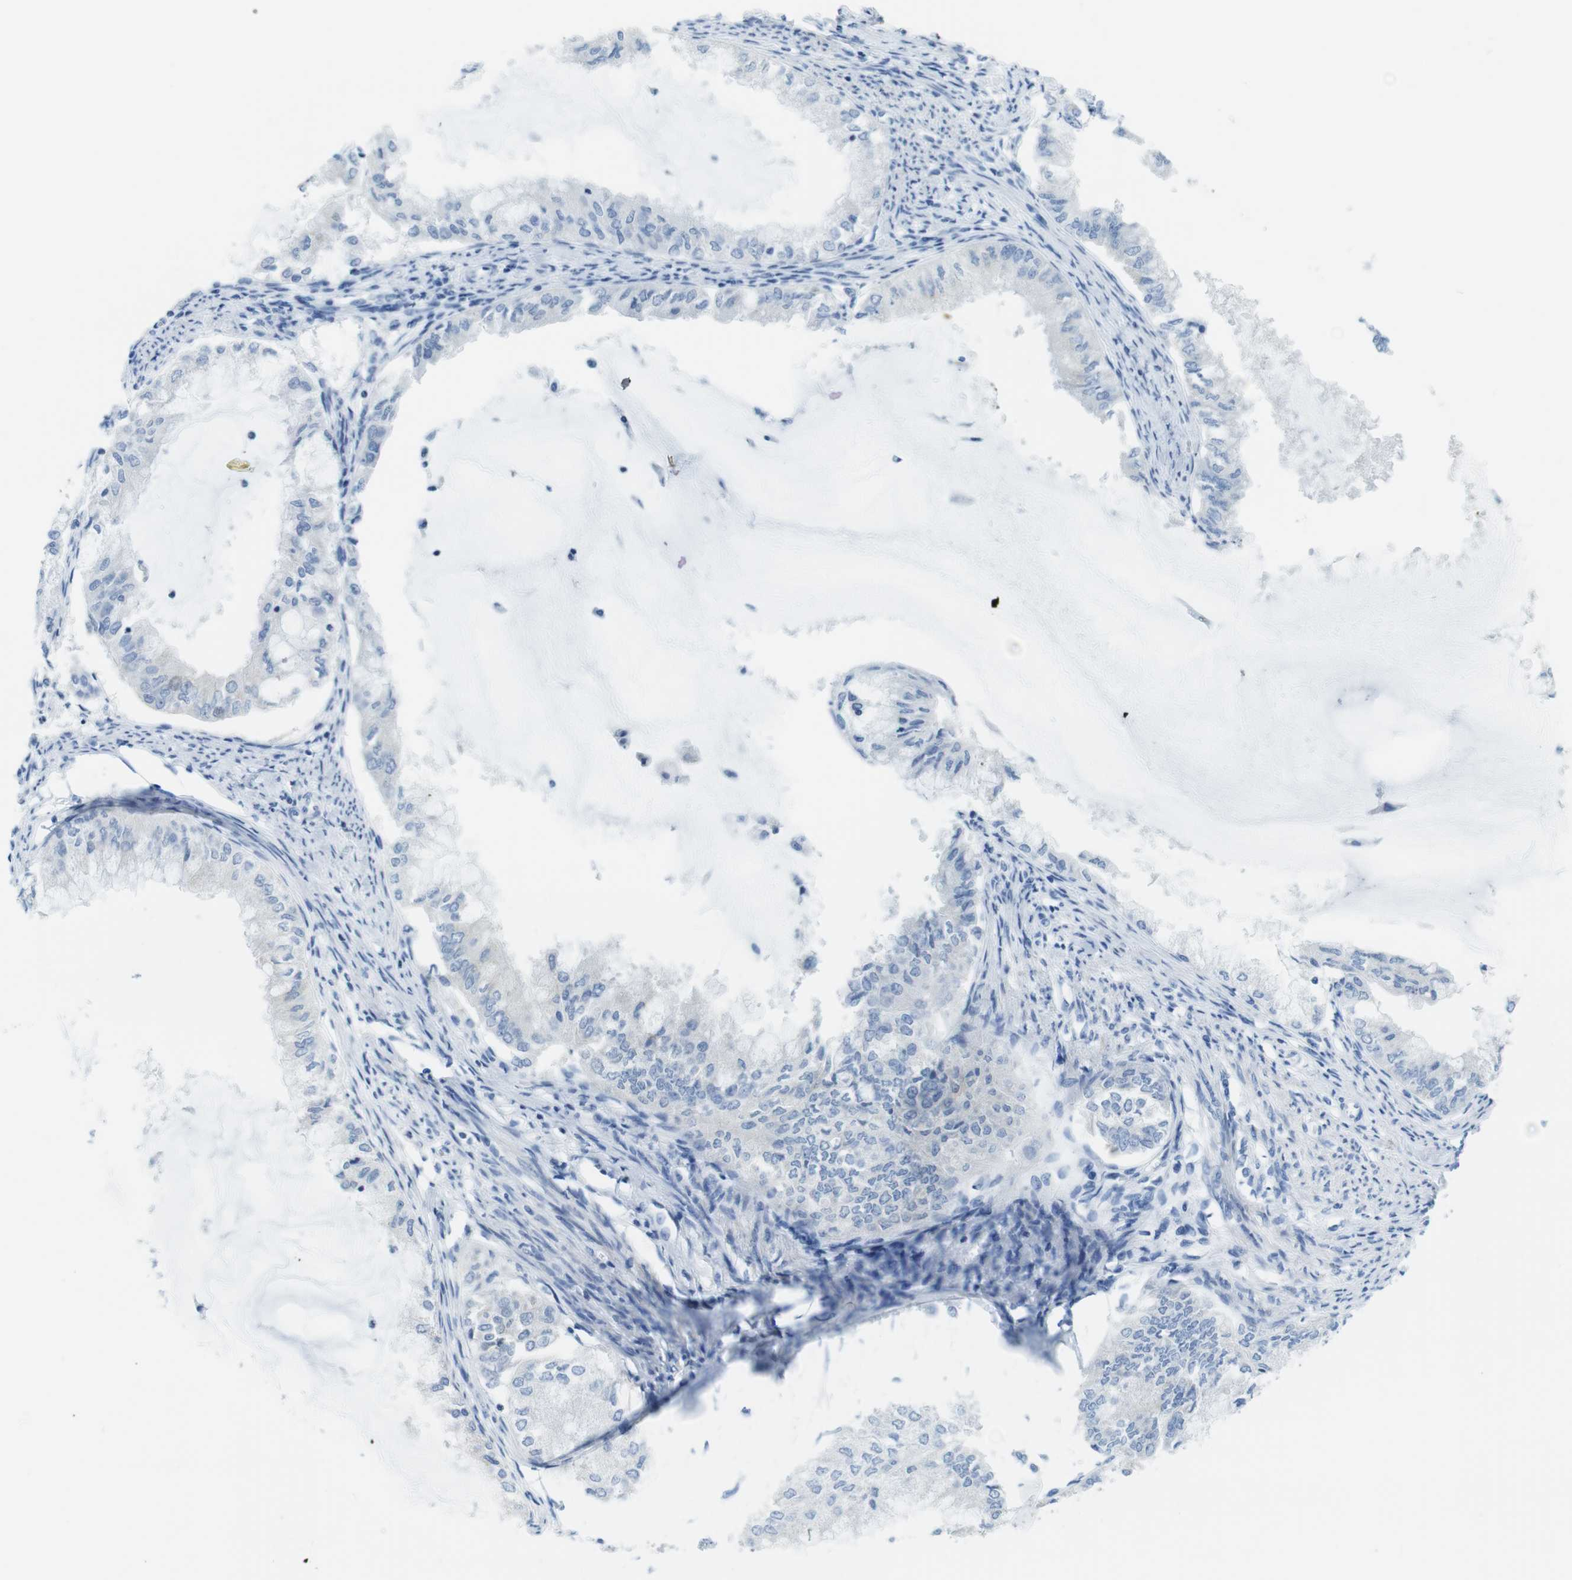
{"staining": {"intensity": "negative", "quantity": "none", "location": "none"}, "tissue": "endometrial cancer", "cell_type": "Tumor cells", "image_type": "cancer", "snomed": [{"axis": "morphology", "description": "Adenocarcinoma, NOS"}, {"axis": "topography", "description": "Endometrium"}], "caption": "Immunohistochemistry (IHC) image of neoplastic tissue: human adenocarcinoma (endometrial) stained with DAB (3,3'-diaminobenzidine) displays no significant protein expression in tumor cells.", "gene": "ASIC5", "patient": {"sex": "female", "age": 86}}